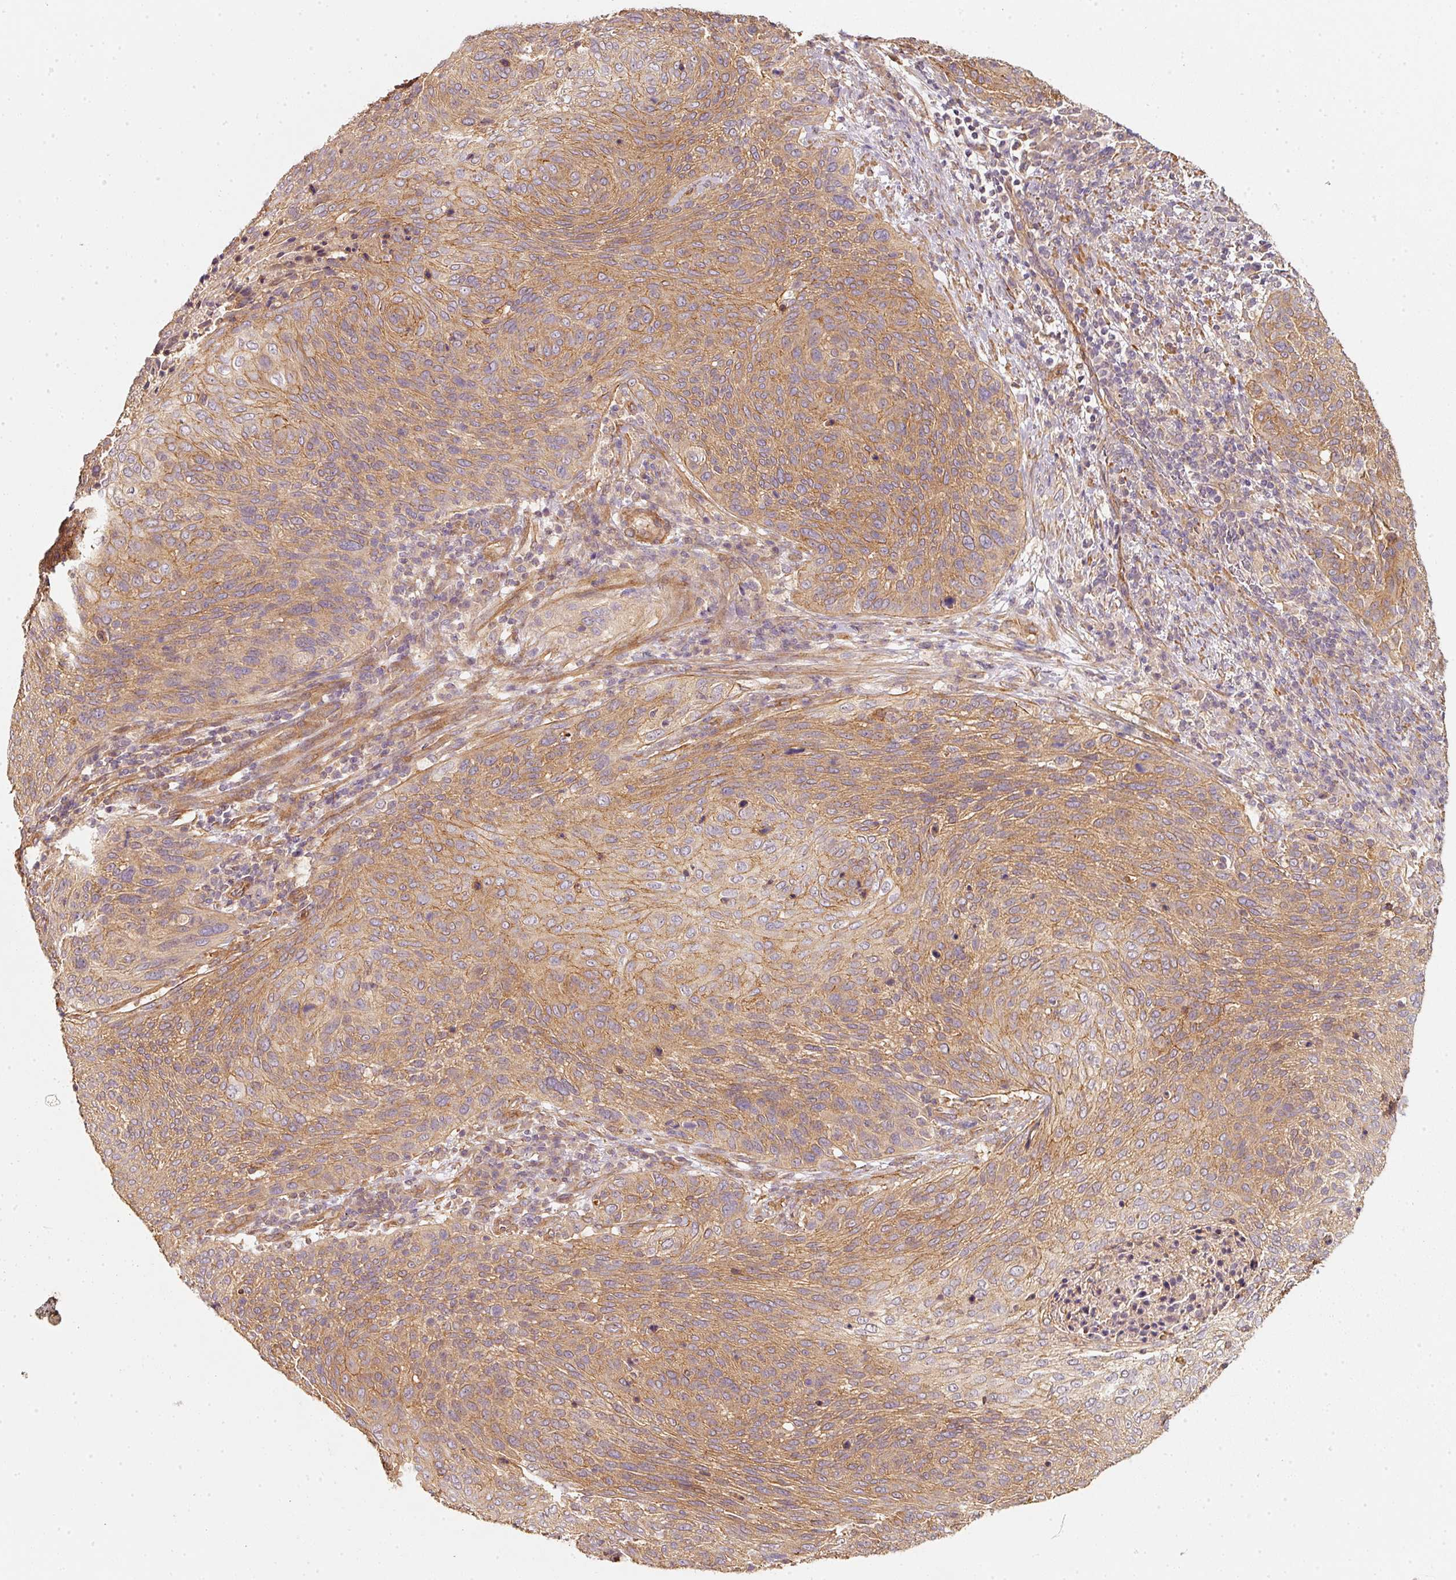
{"staining": {"intensity": "moderate", "quantity": ">75%", "location": "cytoplasmic/membranous"}, "tissue": "cervical cancer", "cell_type": "Tumor cells", "image_type": "cancer", "snomed": [{"axis": "morphology", "description": "Squamous cell carcinoma, NOS"}, {"axis": "topography", "description": "Cervix"}], "caption": "An image showing moderate cytoplasmic/membranous positivity in about >75% of tumor cells in cervical cancer, as visualized by brown immunohistochemical staining.", "gene": "CEP95", "patient": {"sex": "female", "age": 31}}